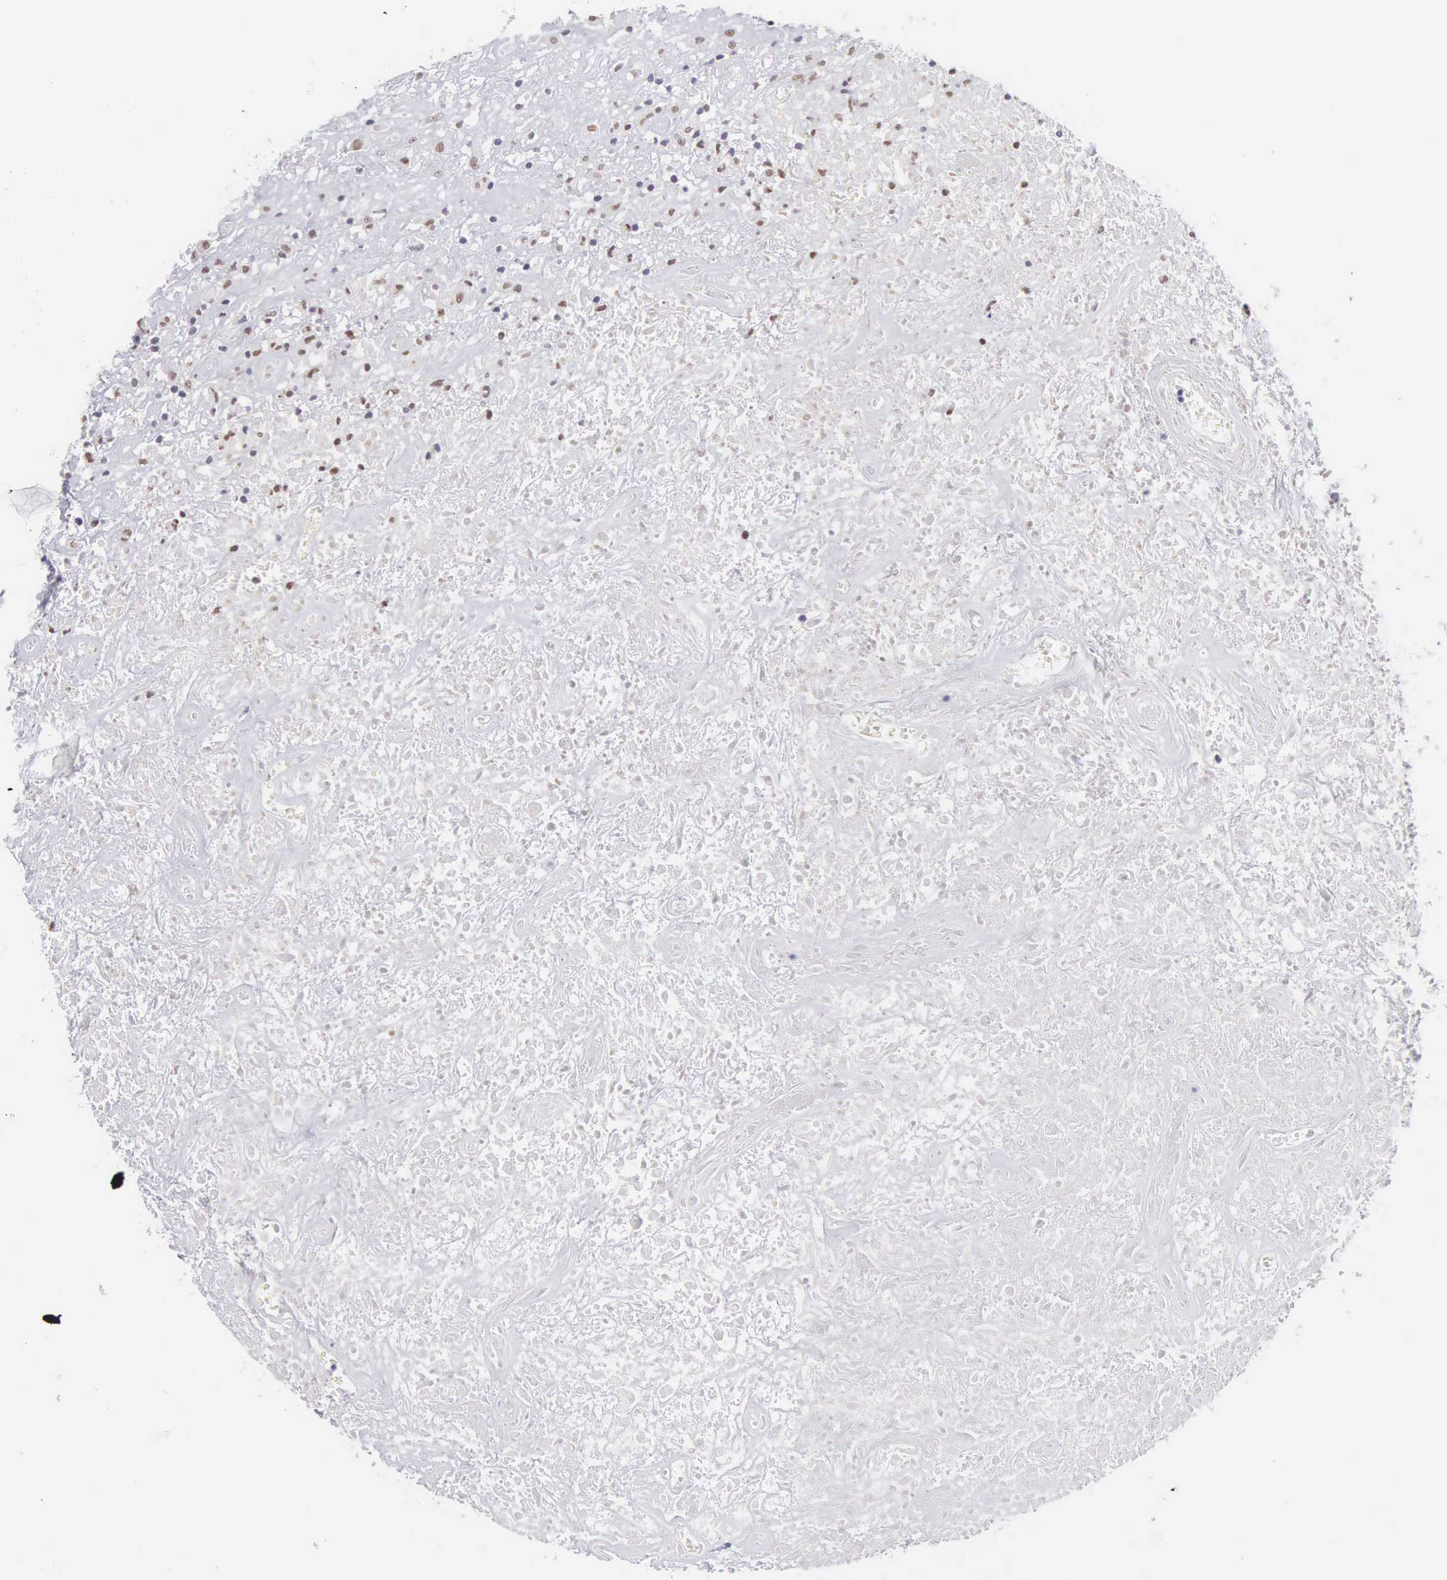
{"staining": {"intensity": "weak", "quantity": "<25%", "location": "nuclear"}, "tissue": "lymphoma", "cell_type": "Tumor cells", "image_type": "cancer", "snomed": [{"axis": "morphology", "description": "Hodgkin's disease, NOS"}, {"axis": "topography", "description": "Lymph node"}], "caption": "Immunohistochemical staining of human lymphoma demonstrates no significant expression in tumor cells.", "gene": "ETV6", "patient": {"sex": "male", "age": 46}}